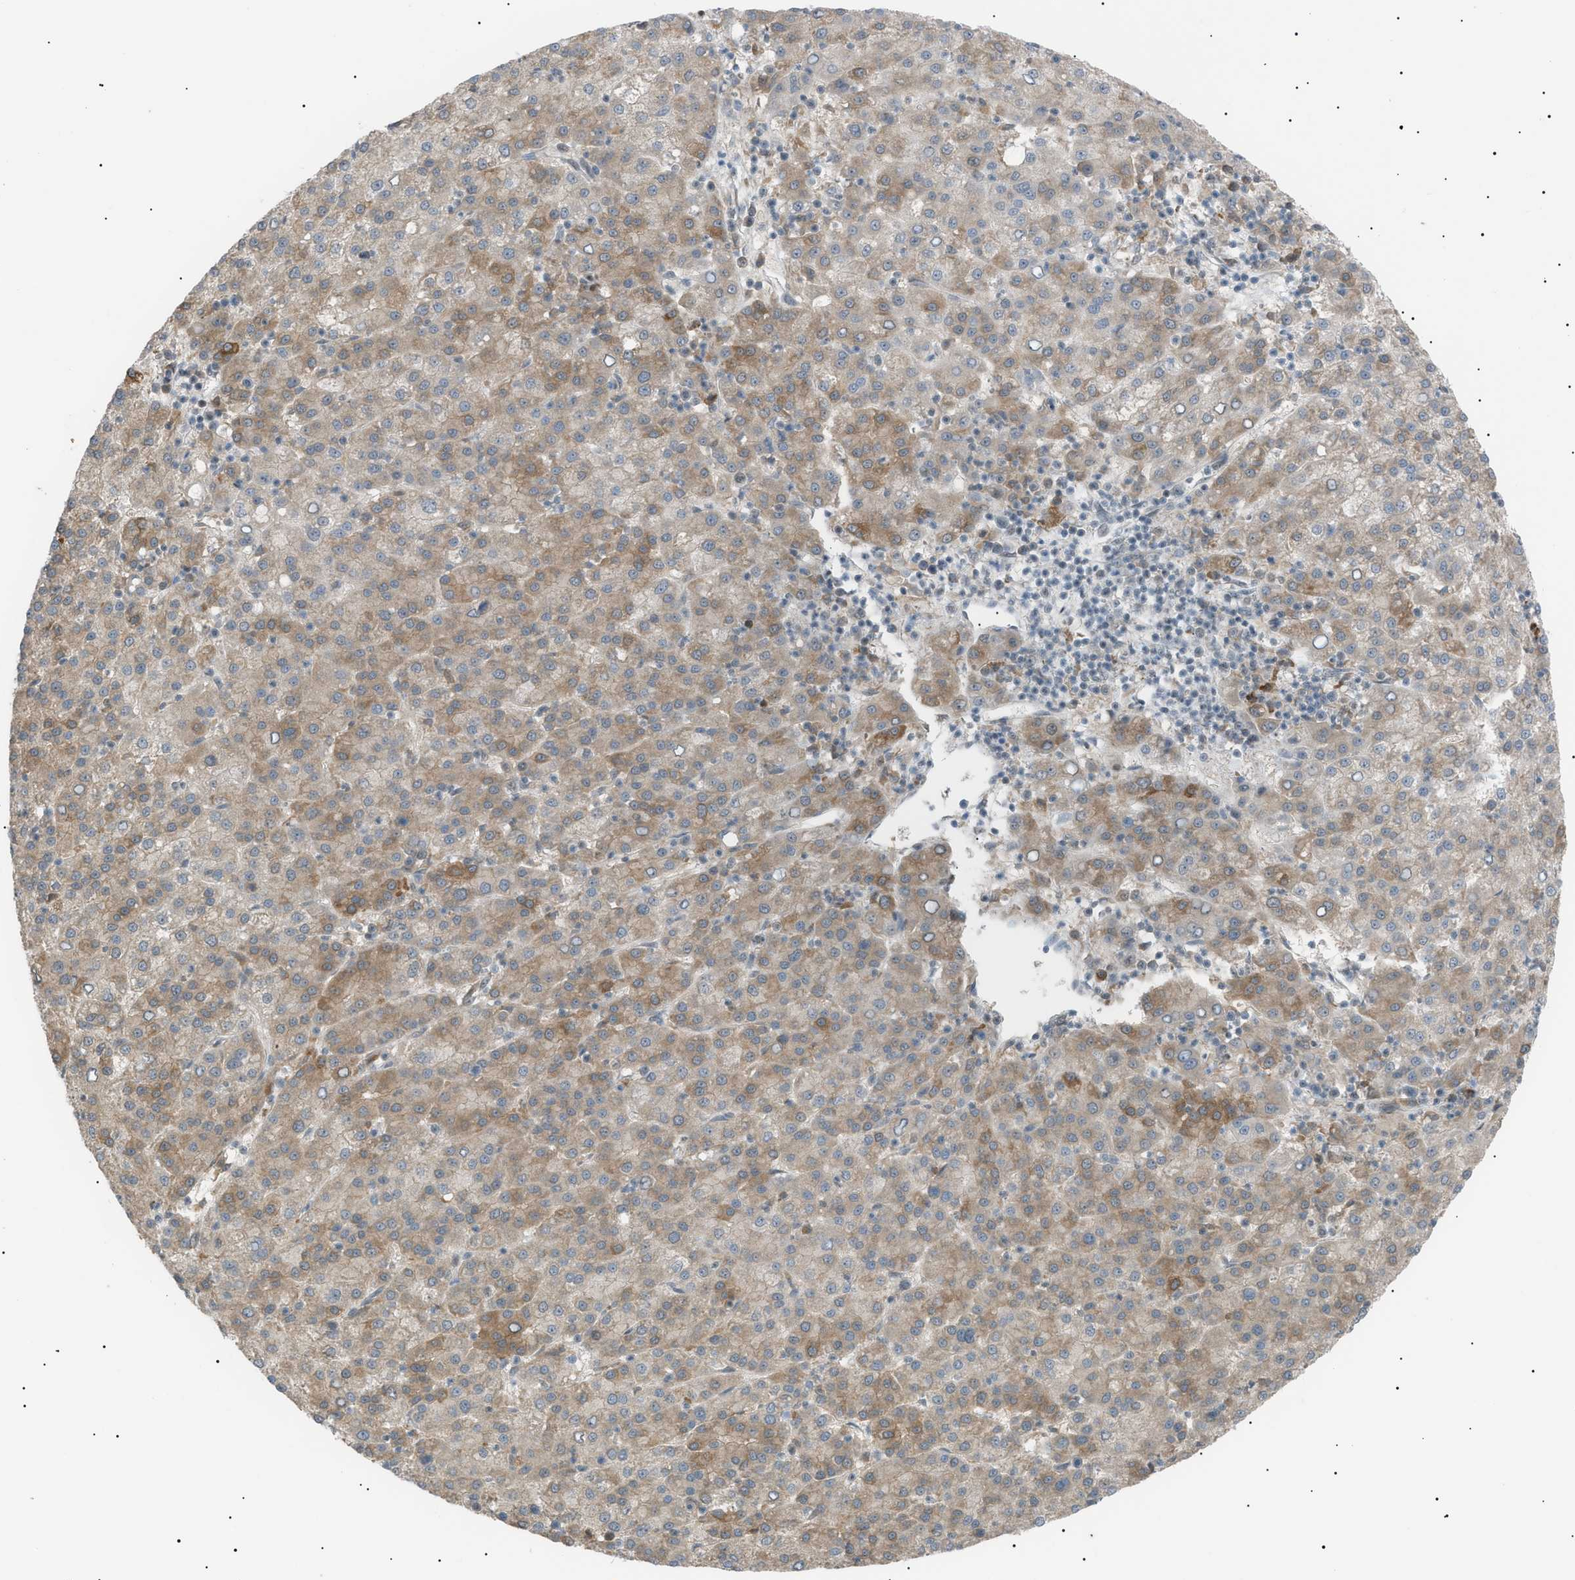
{"staining": {"intensity": "weak", "quantity": ">75%", "location": "cytoplasmic/membranous"}, "tissue": "liver cancer", "cell_type": "Tumor cells", "image_type": "cancer", "snomed": [{"axis": "morphology", "description": "Carcinoma, Hepatocellular, NOS"}, {"axis": "topography", "description": "Liver"}], "caption": "An image showing weak cytoplasmic/membranous staining in about >75% of tumor cells in liver cancer, as visualized by brown immunohistochemical staining.", "gene": "LPIN2", "patient": {"sex": "female", "age": 58}}